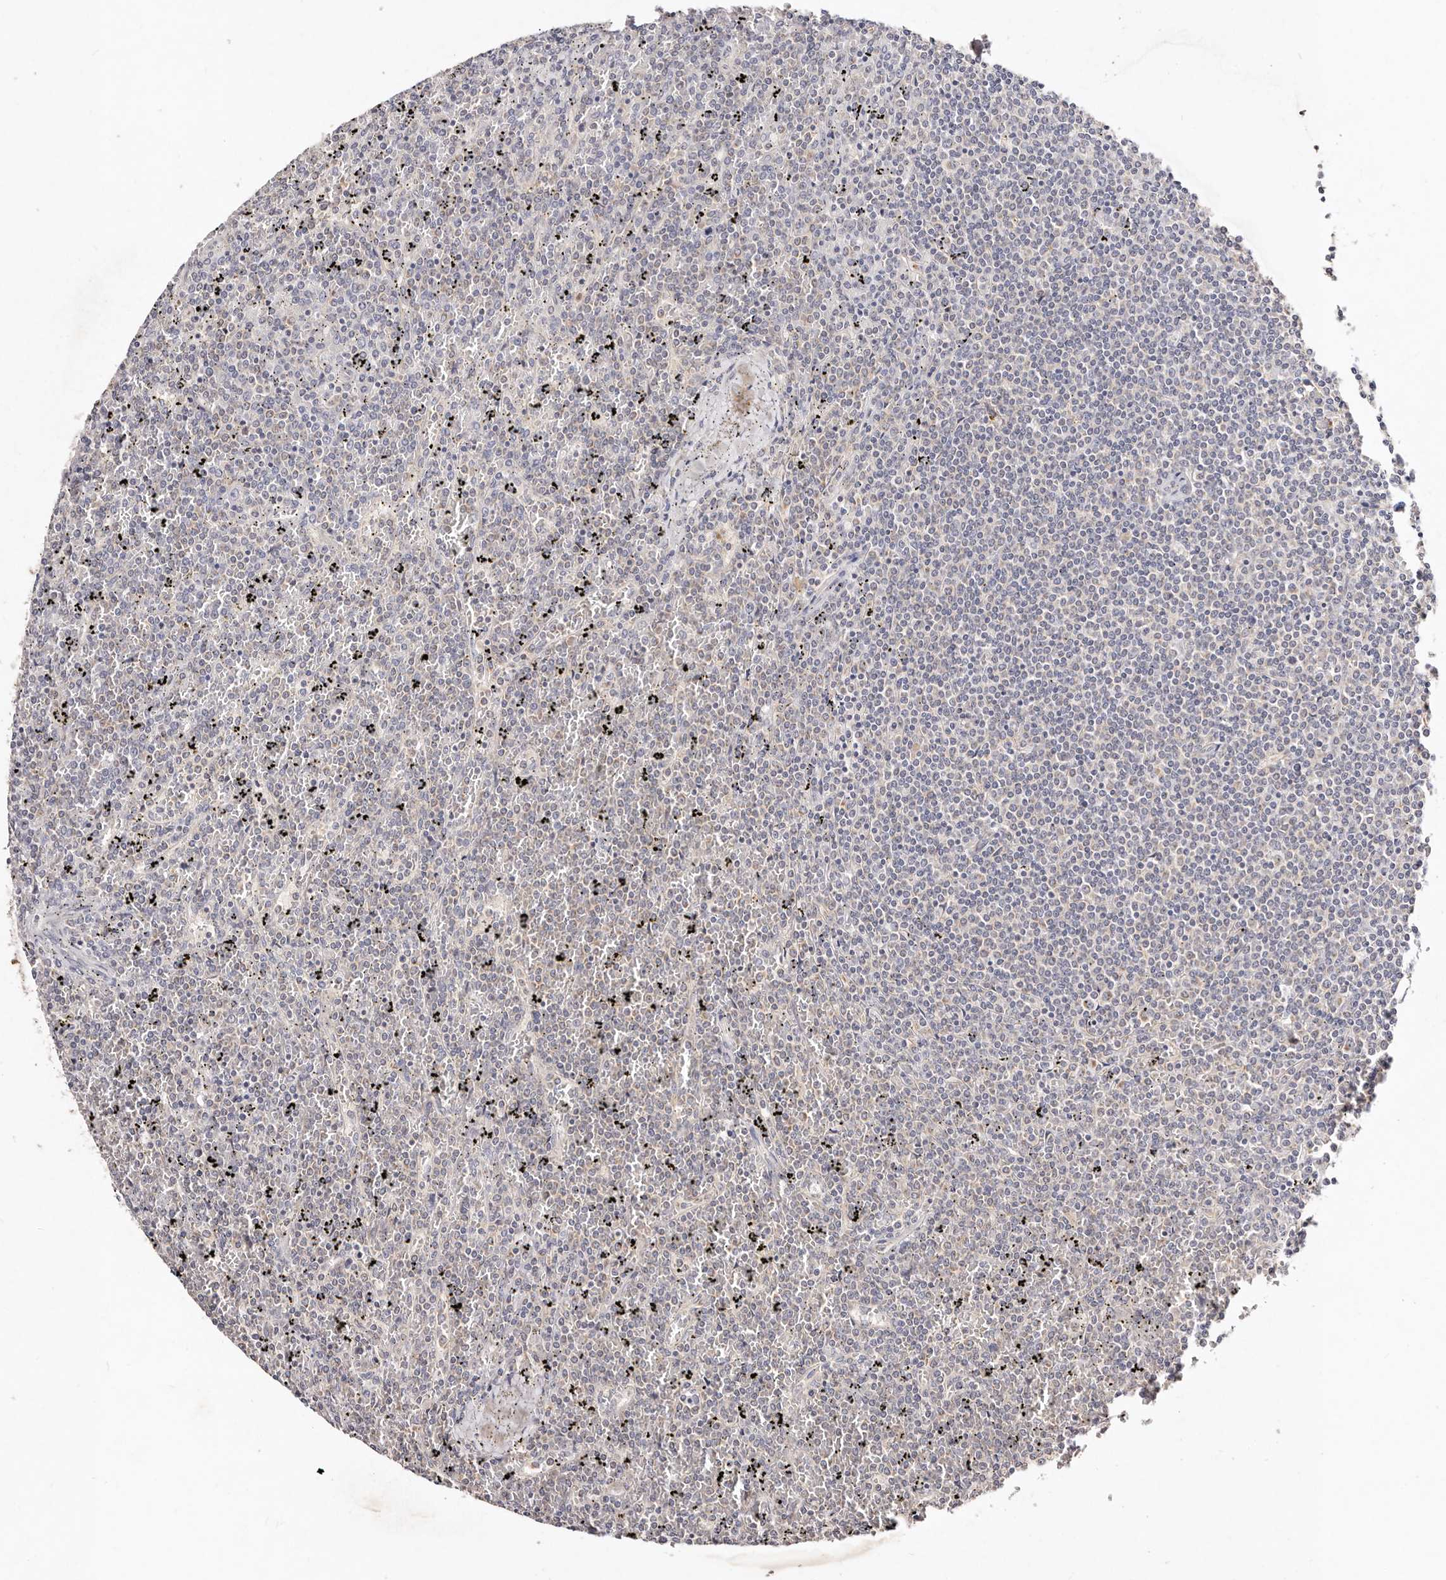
{"staining": {"intensity": "negative", "quantity": "none", "location": "none"}, "tissue": "lymphoma", "cell_type": "Tumor cells", "image_type": "cancer", "snomed": [{"axis": "morphology", "description": "Malignant lymphoma, non-Hodgkin's type, Low grade"}, {"axis": "topography", "description": "Spleen"}], "caption": "This photomicrograph is of malignant lymphoma, non-Hodgkin's type (low-grade) stained with IHC to label a protein in brown with the nuclei are counter-stained blue. There is no staining in tumor cells. Brightfield microscopy of immunohistochemistry stained with DAB (3,3'-diaminobenzidine) (brown) and hematoxylin (blue), captured at high magnification.", "gene": "VIPAS39", "patient": {"sex": "female", "age": 19}}